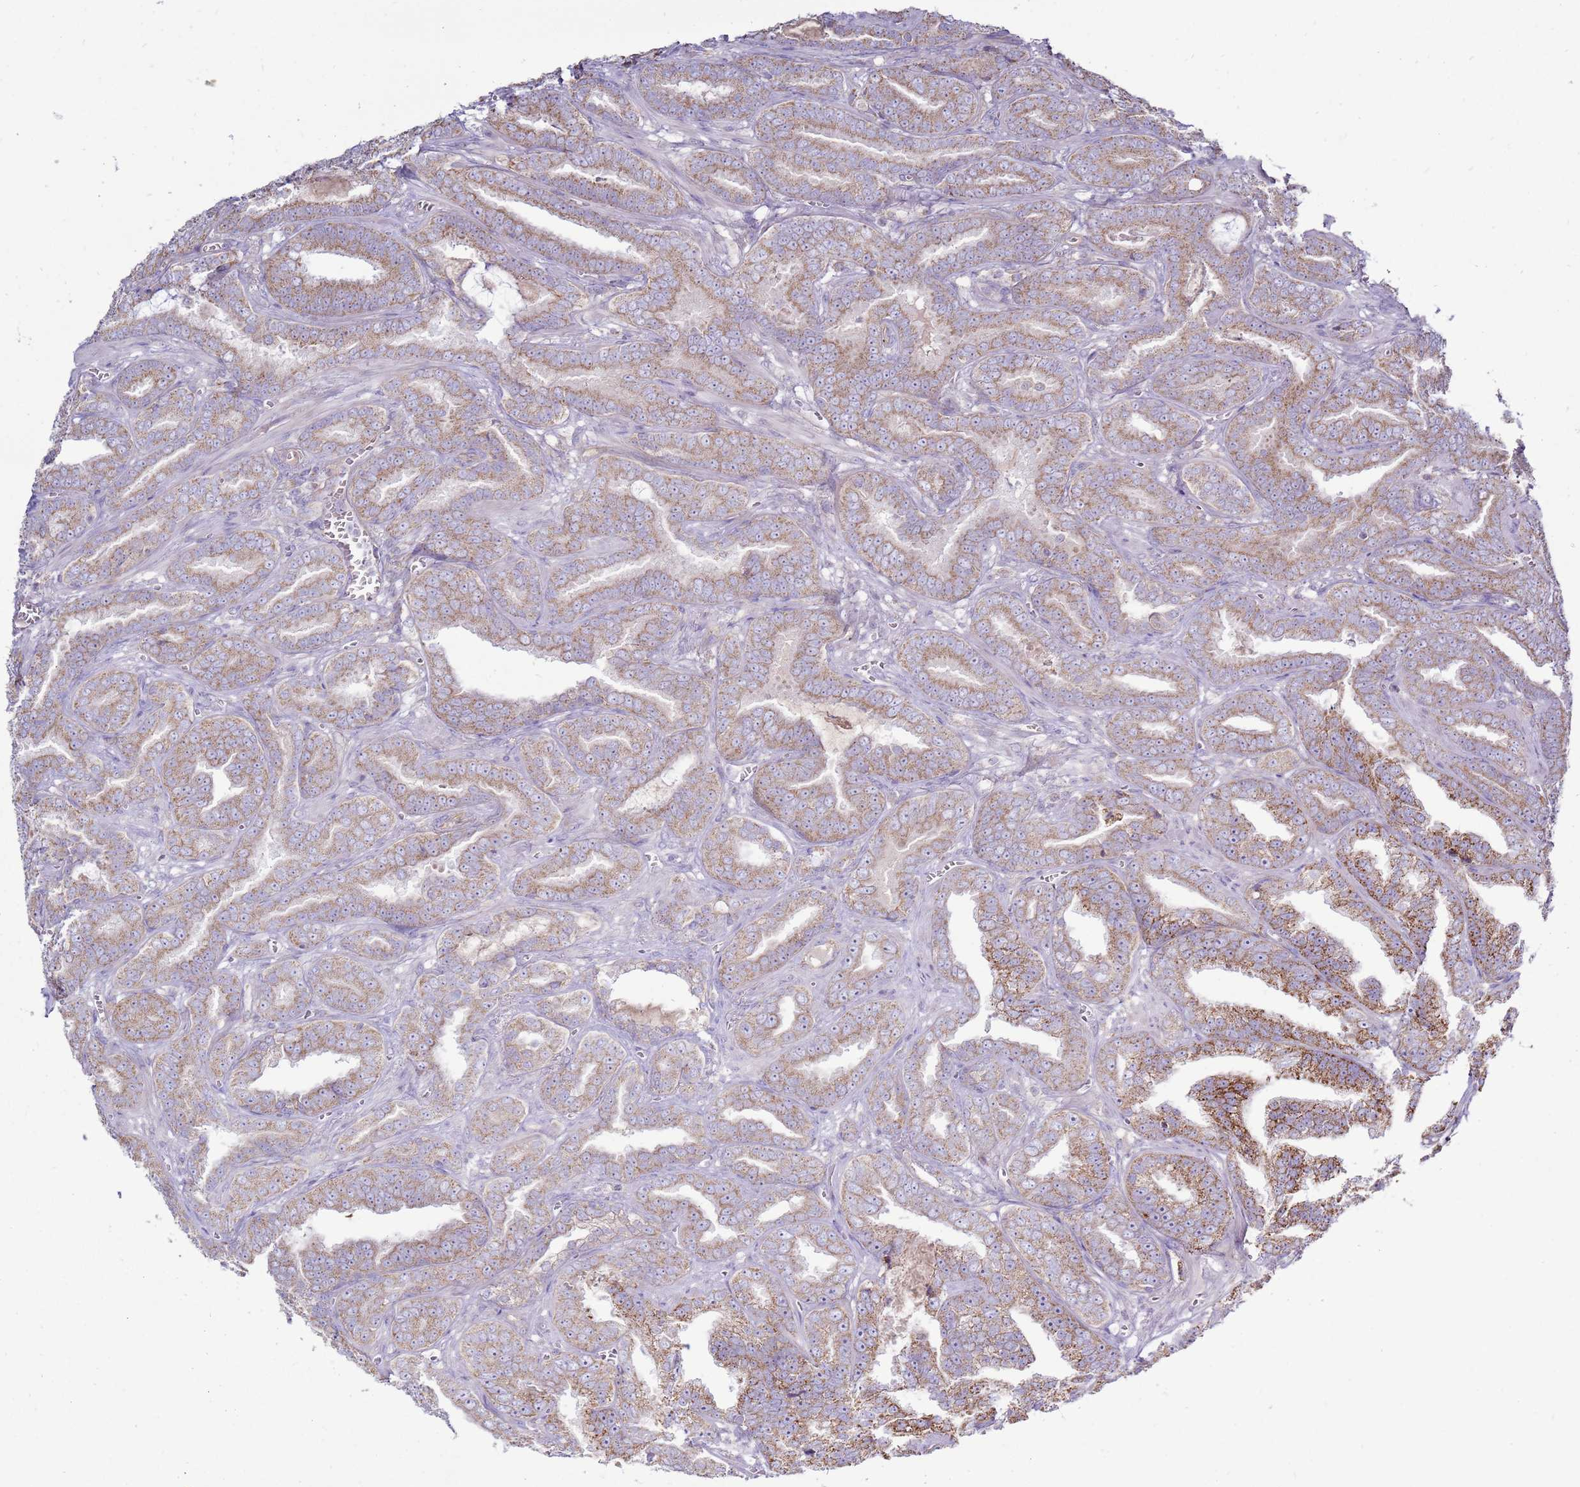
{"staining": {"intensity": "moderate", "quantity": ">75%", "location": "cytoplasmic/membranous"}, "tissue": "prostate cancer", "cell_type": "Tumor cells", "image_type": "cancer", "snomed": [{"axis": "morphology", "description": "Adenocarcinoma, High grade"}, {"axis": "topography", "description": "Prostate"}], "caption": "Immunohistochemistry histopathology image of human prostate cancer (high-grade adenocarcinoma) stained for a protein (brown), which exhibits medium levels of moderate cytoplasmic/membranous expression in approximately >75% of tumor cells.", "gene": "TRAPPC4", "patient": {"sex": "male", "age": 67}}